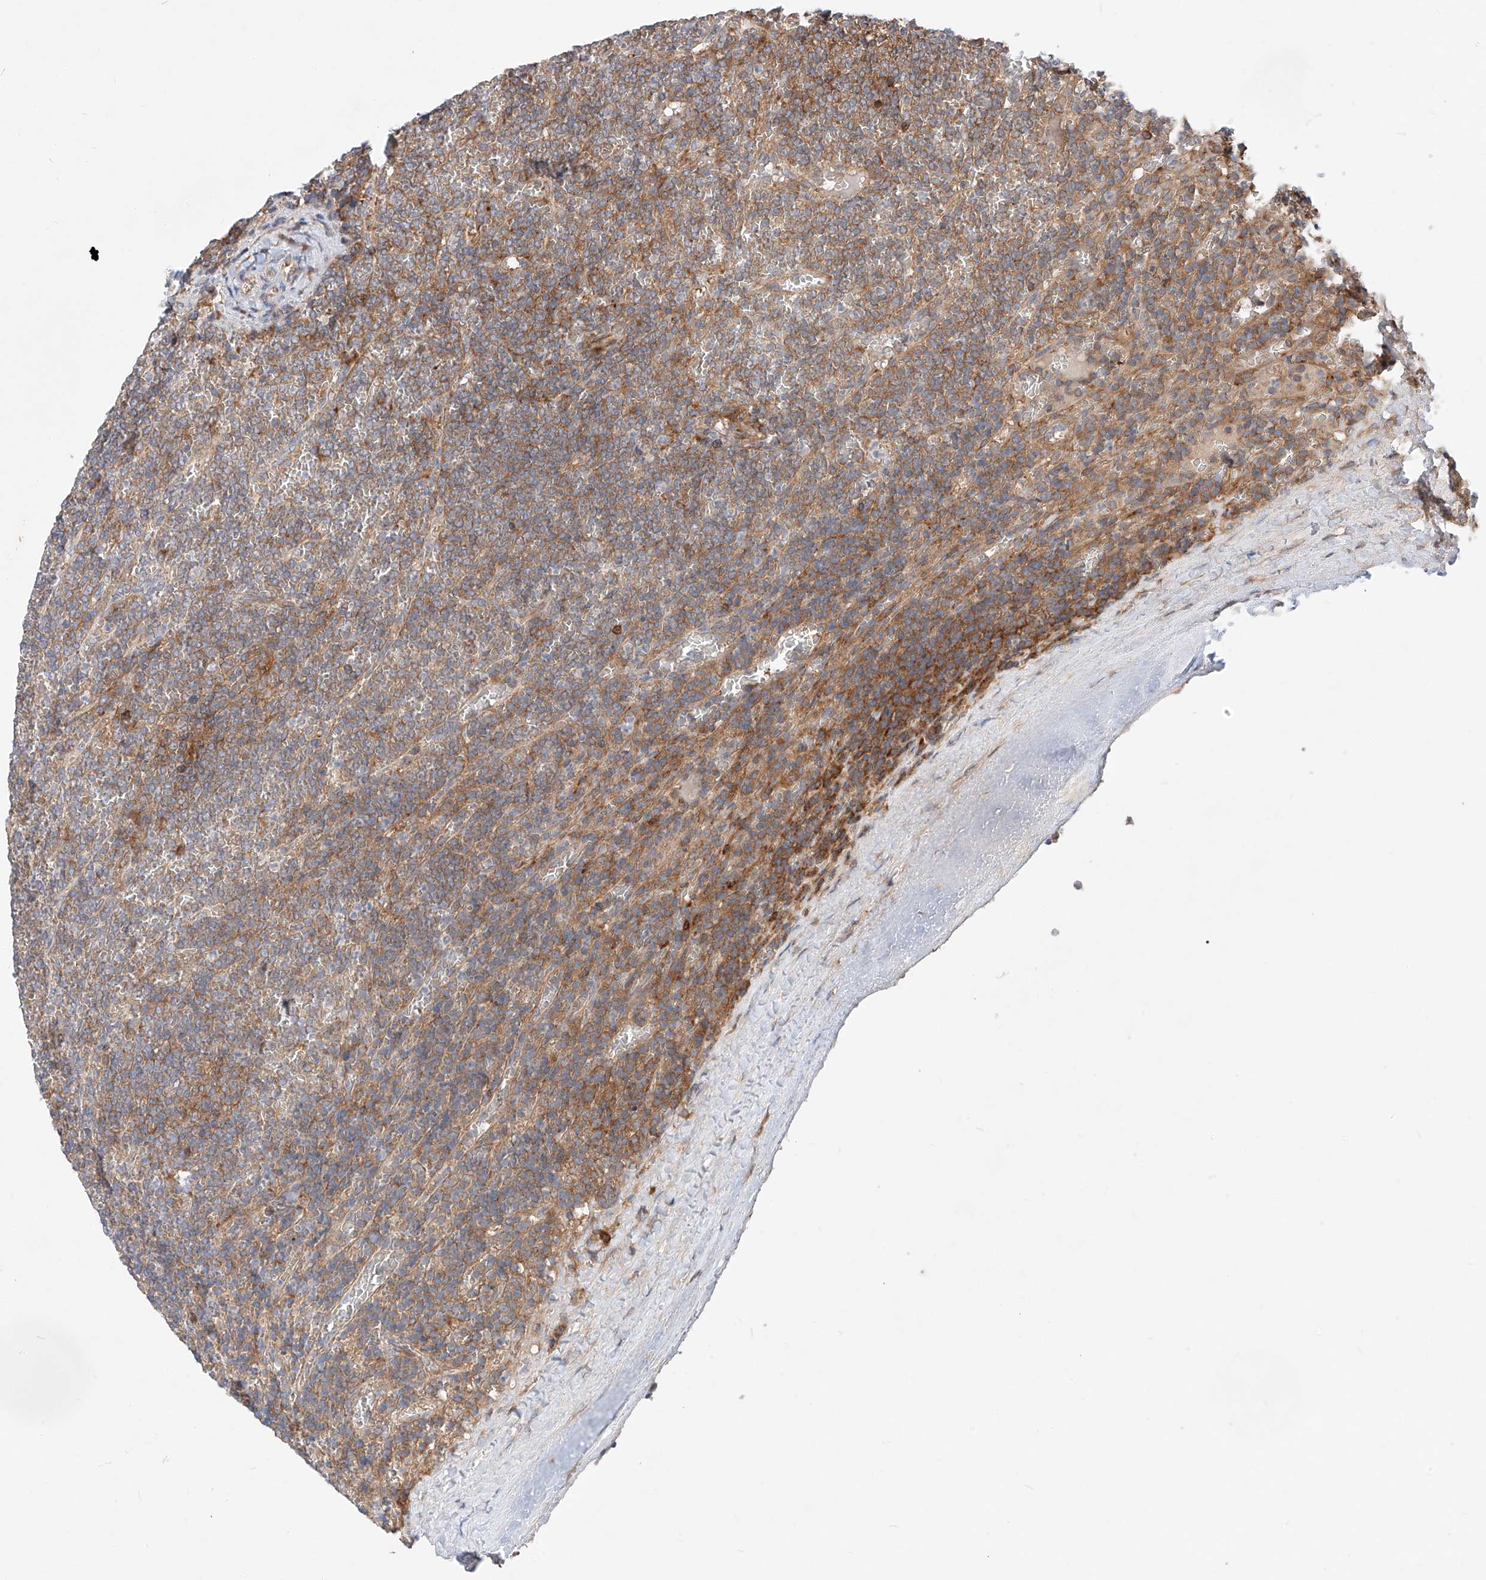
{"staining": {"intensity": "moderate", "quantity": "25%-75%", "location": "cytoplasmic/membranous"}, "tissue": "lymphoma", "cell_type": "Tumor cells", "image_type": "cancer", "snomed": [{"axis": "morphology", "description": "Malignant lymphoma, non-Hodgkin's type, Low grade"}, {"axis": "topography", "description": "Spleen"}], "caption": "This histopathology image shows immunohistochemistry (IHC) staining of human low-grade malignant lymphoma, non-Hodgkin's type, with medium moderate cytoplasmic/membranous staining in approximately 25%-75% of tumor cells.", "gene": "RUSC1", "patient": {"sex": "female", "age": 19}}